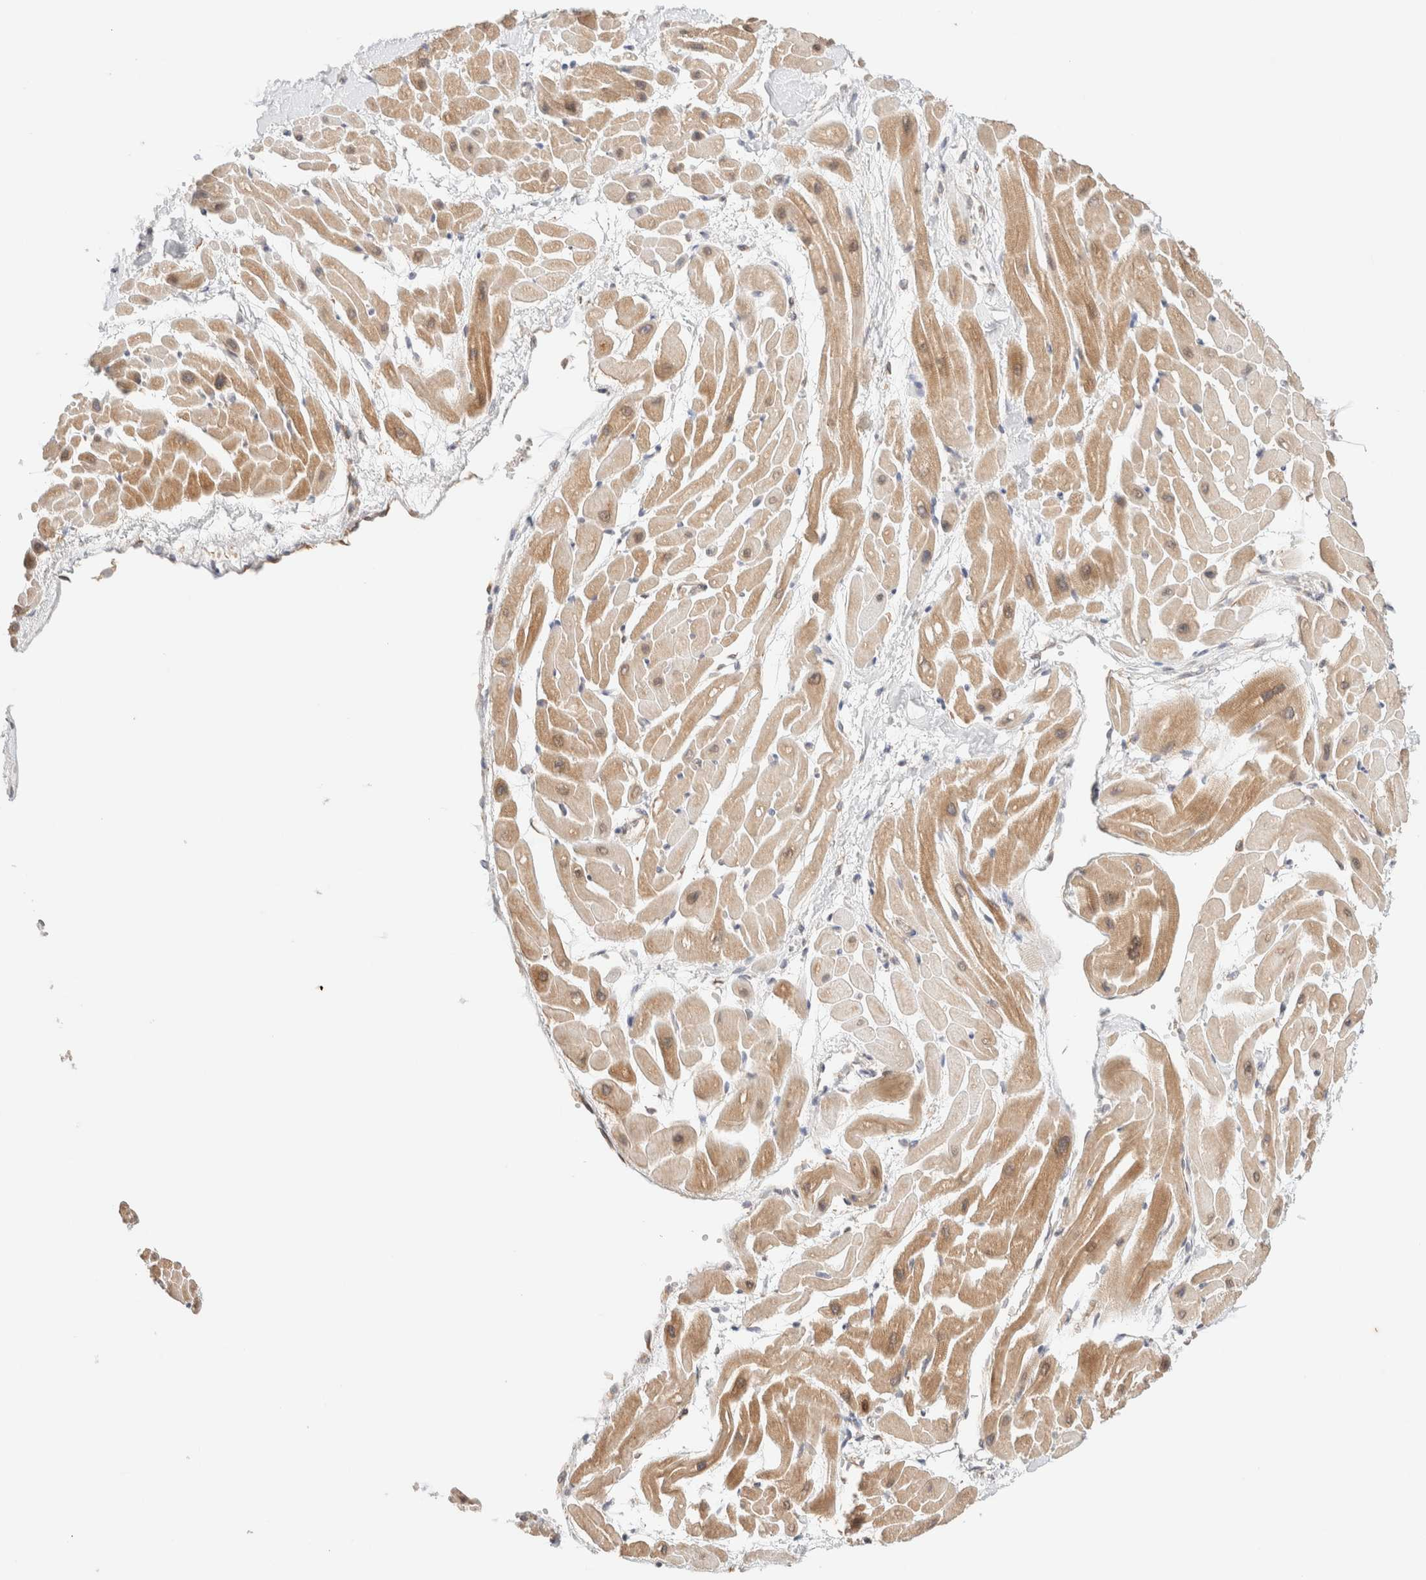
{"staining": {"intensity": "moderate", "quantity": ">75%", "location": "cytoplasmic/membranous,nuclear"}, "tissue": "heart muscle", "cell_type": "Cardiomyocytes", "image_type": "normal", "snomed": [{"axis": "morphology", "description": "Normal tissue, NOS"}, {"axis": "topography", "description": "Heart"}], "caption": "Moderate cytoplasmic/membranous,nuclear protein staining is present in approximately >75% of cardiomyocytes in heart muscle.", "gene": "RRP15", "patient": {"sex": "male", "age": 45}}